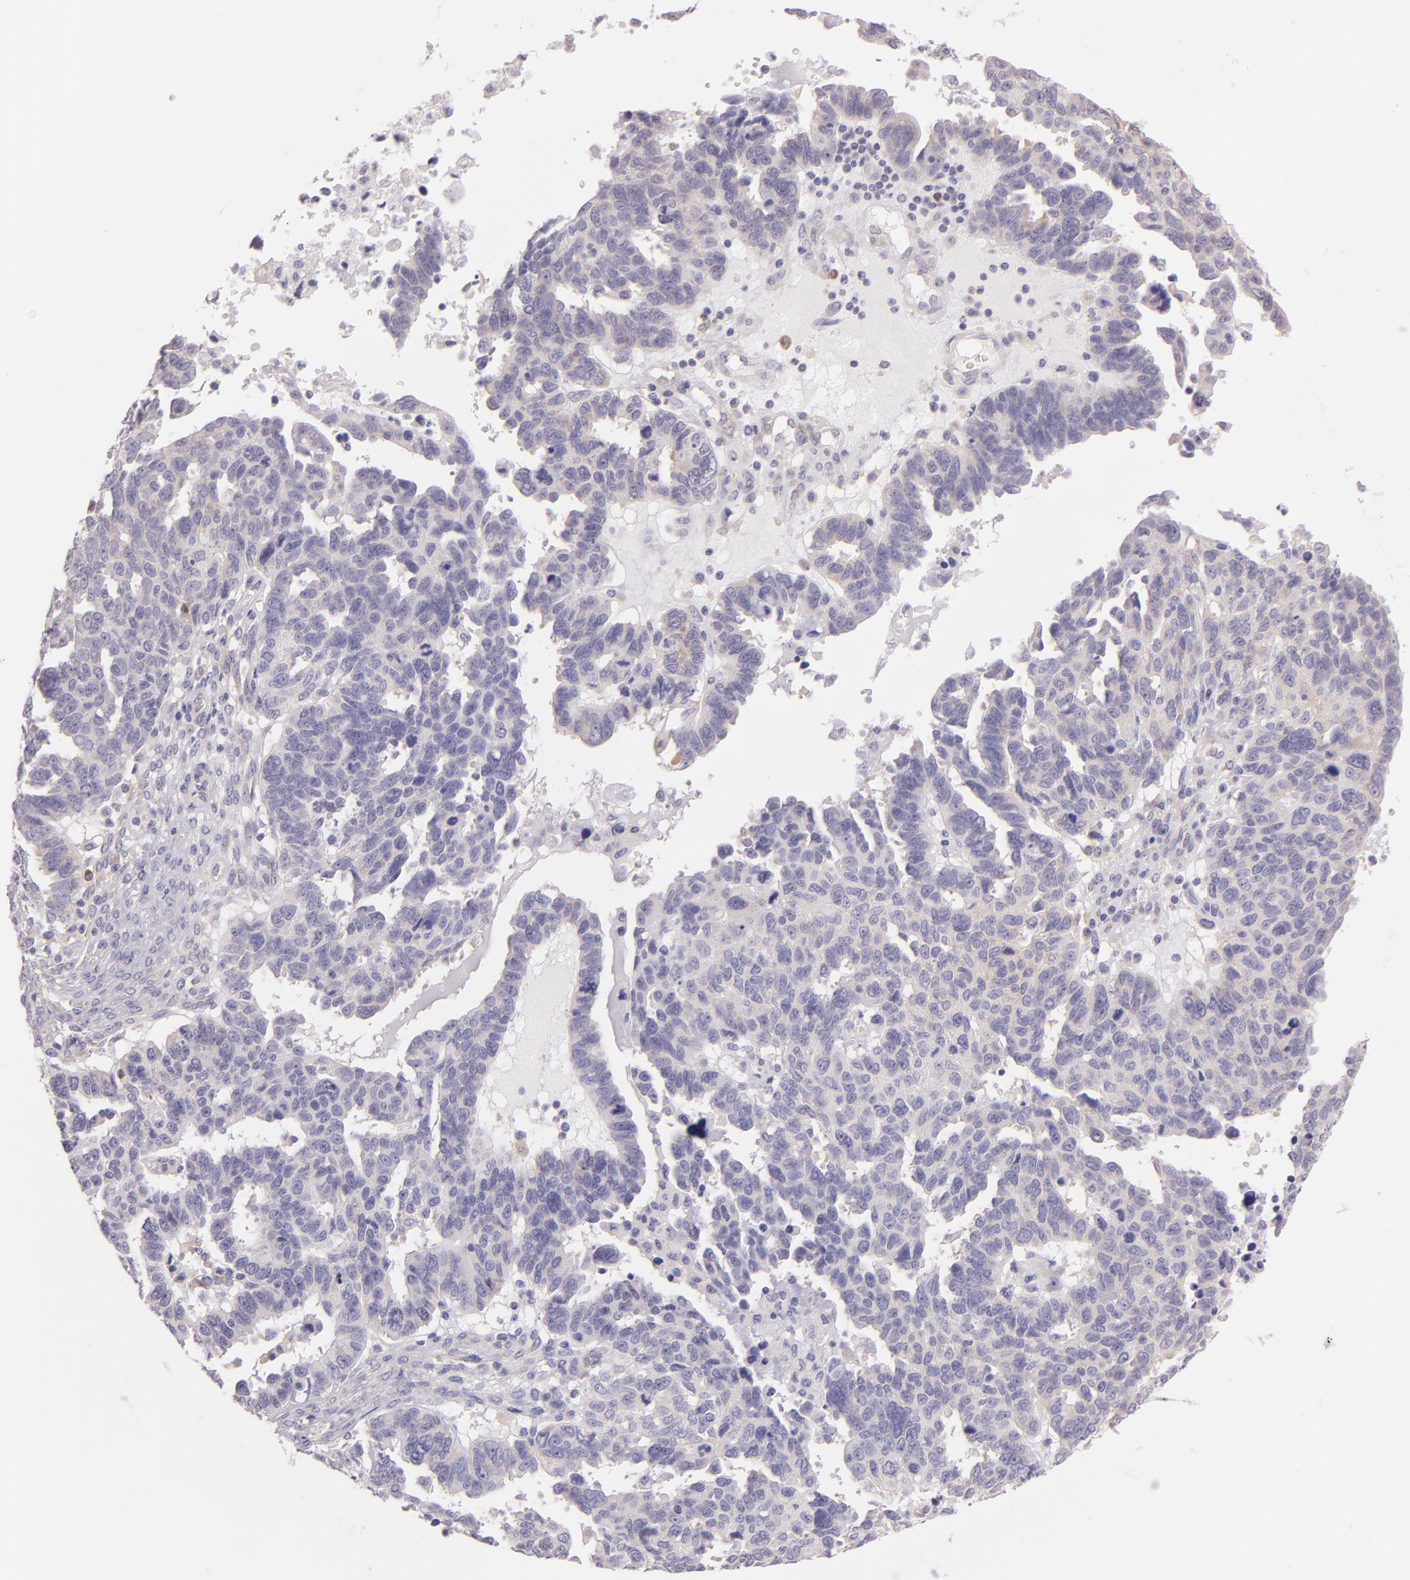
{"staining": {"intensity": "negative", "quantity": "none", "location": "none"}, "tissue": "ovarian cancer", "cell_type": "Tumor cells", "image_type": "cancer", "snomed": [{"axis": "morphology", "description": "Carcinoma, endometroid"}, {"axis": "morphology", "description": "Cystadenocarcinoma, serous, NOS"}, {"axis": "topography", "description": "Ovary"}], "caption": "Serous cystadenocarcinoma (ovarian) was stained to show a protein in brown. There is no significant staining in tumor cells. (IHC, brightfield microscopy, high magnification).", "gene": "ZC3H7B", "patient": {"sex": "female", "age": 45}}